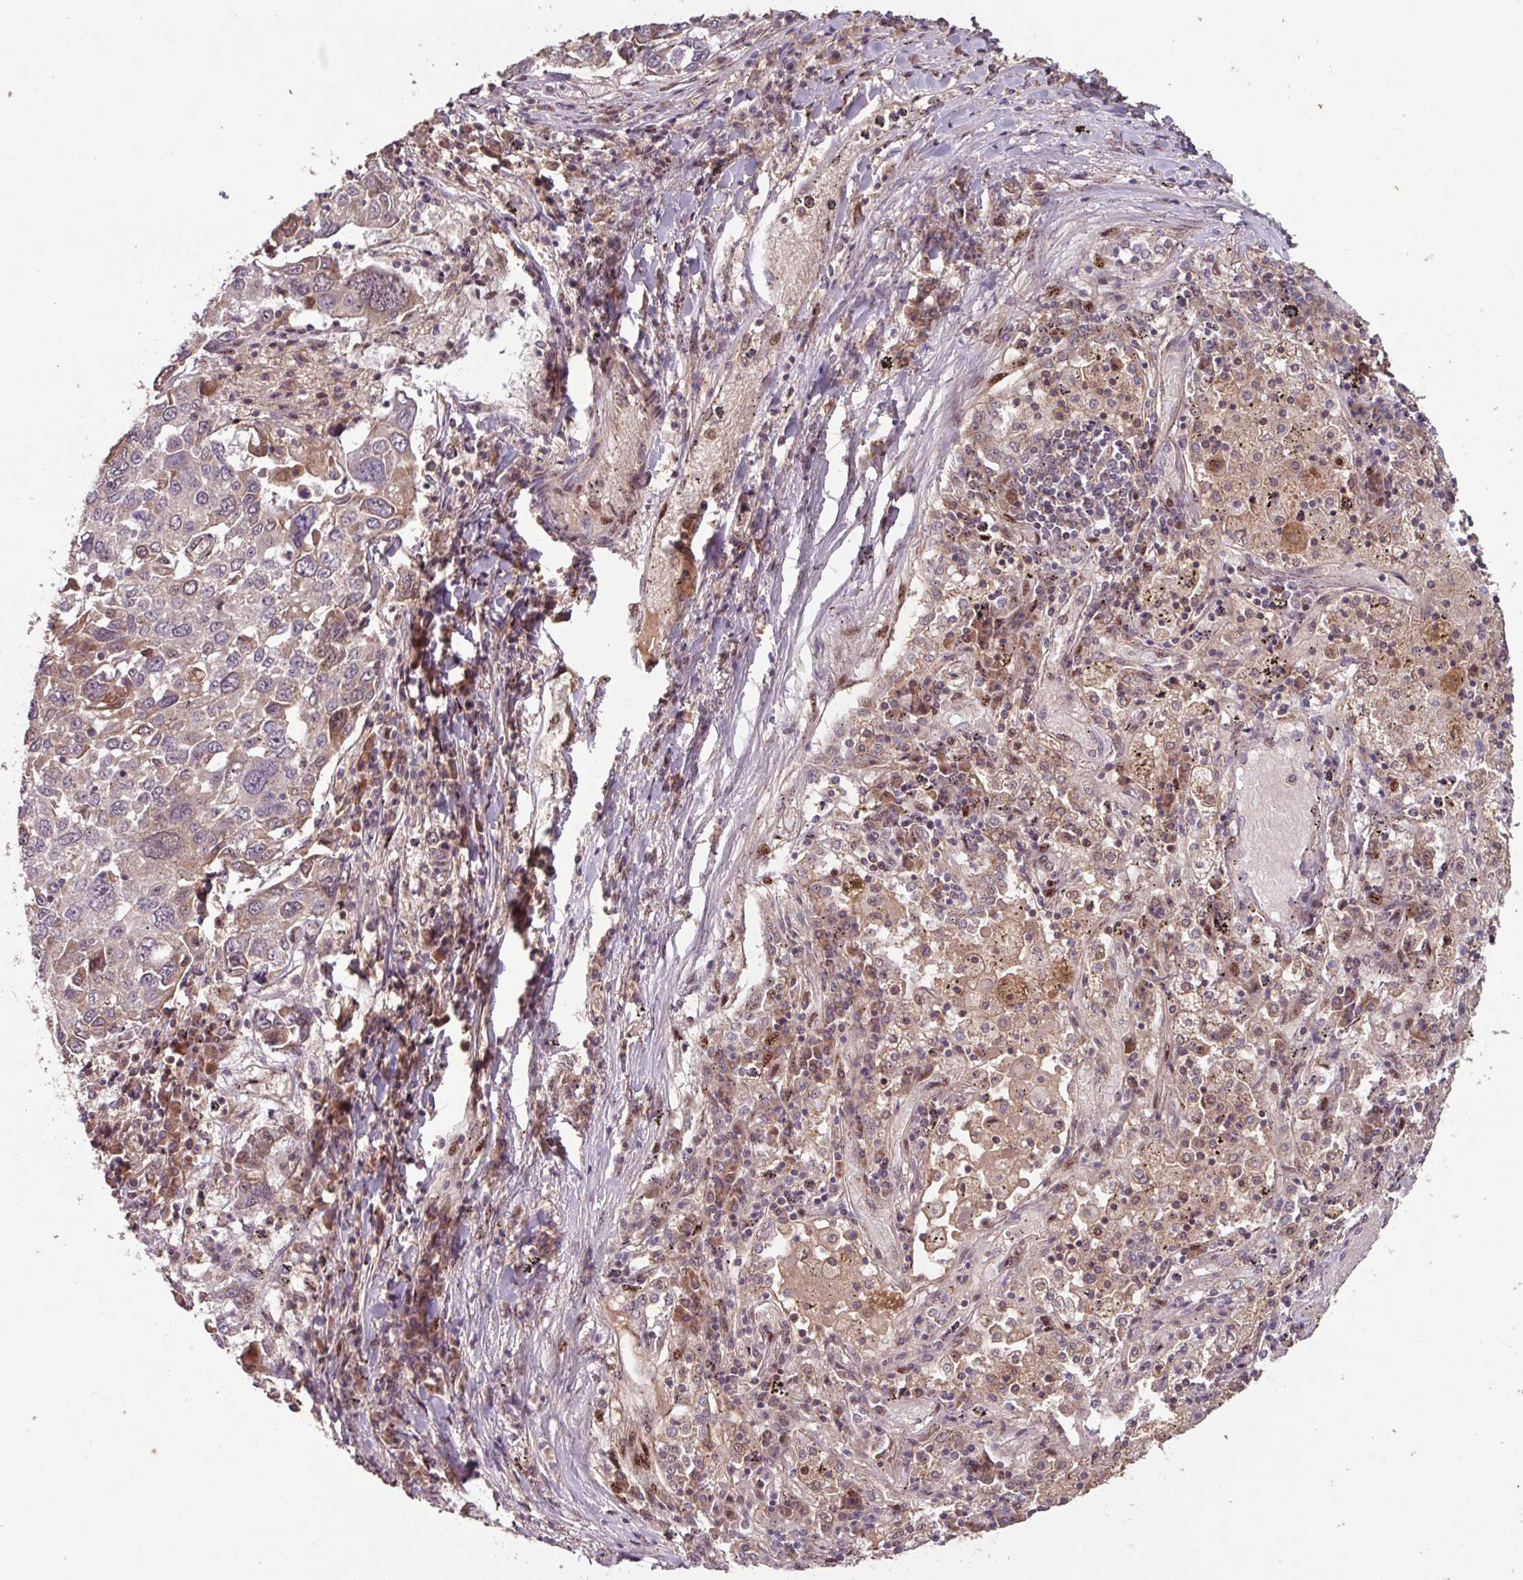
{"staining": {"intensity": "moderate", "quantity": "<25%", "location": "cytoplasmic/membranous,nuclear"}, "tissue": "lung cancer", "cell_type": "Tumor cells", "image_type": "cancer", "snomed": [{"axis": "morphology", "description": "Squamous cell carcinoma, NOS"}, {"axis": "topography", "description": "Lung"}], "caption": "This image demonstrates immunohistochemistry staining of human squamous cell carcinoma (lung), with low moderate cytoplasmic/membranous and nuclear expression in about <25% of tumor cells.", "gene": "TMEM88", "patient": {"sex": "male", "age": 65}}